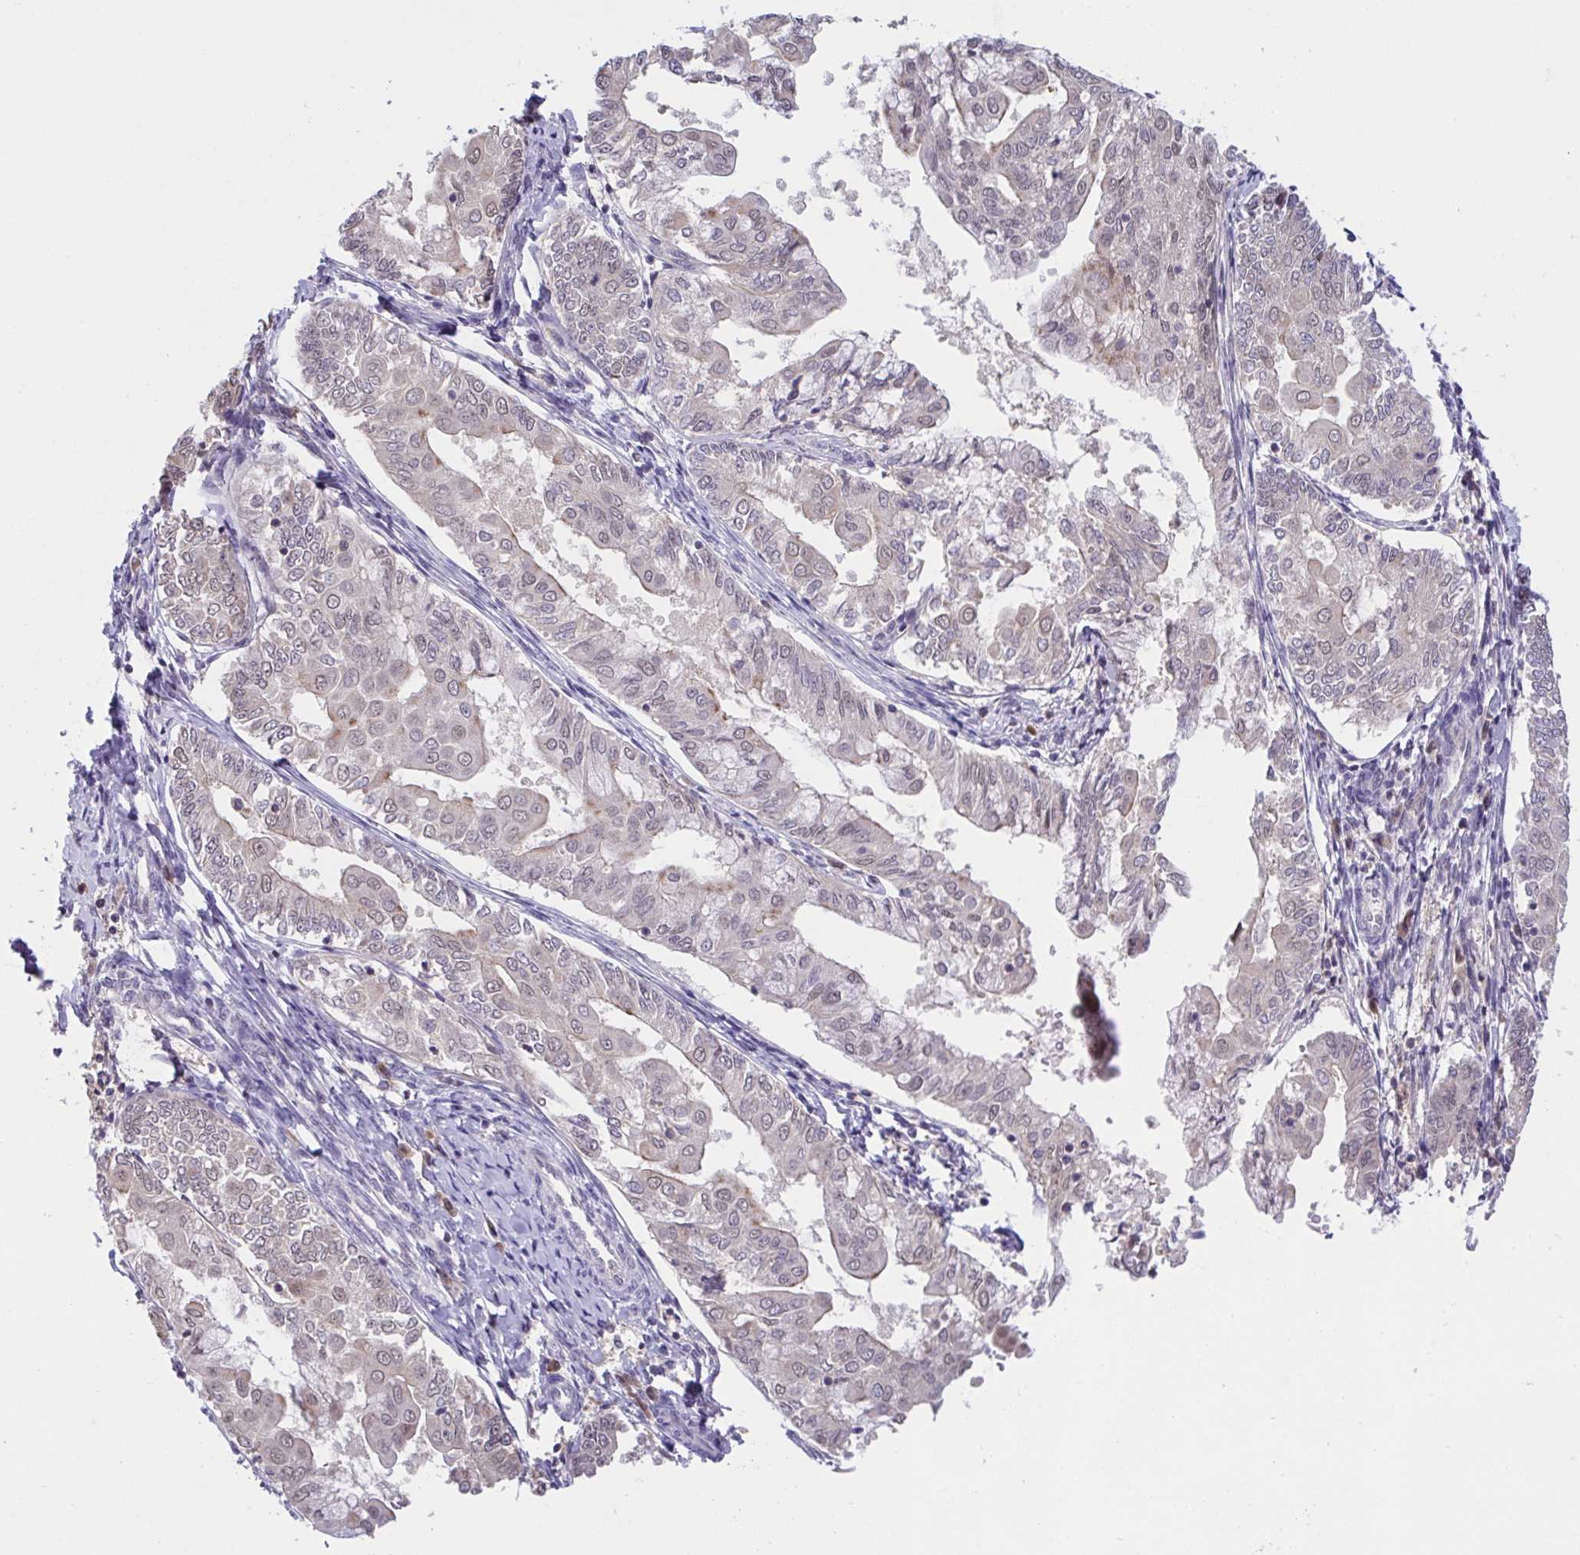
{"staining": {"intensity": "negative", "quantity": "none", "location": "none"}, "tissue": "endometrial cancer", "cell_type": "Tumor cells", "image_type": "cancer", "snomed": [{"axis": "morphology", "description": "Adenocarcinoma, NOS"}, {"axis": "topography", "description": "Endometrium"}], "caption": "Immunohistochemical staining of human adenocarcinoma (endometrial) reveals no significant positivity in tumor cells.", "gene": "ZNF444", "patient": {"sex": "female", "age": 68}}